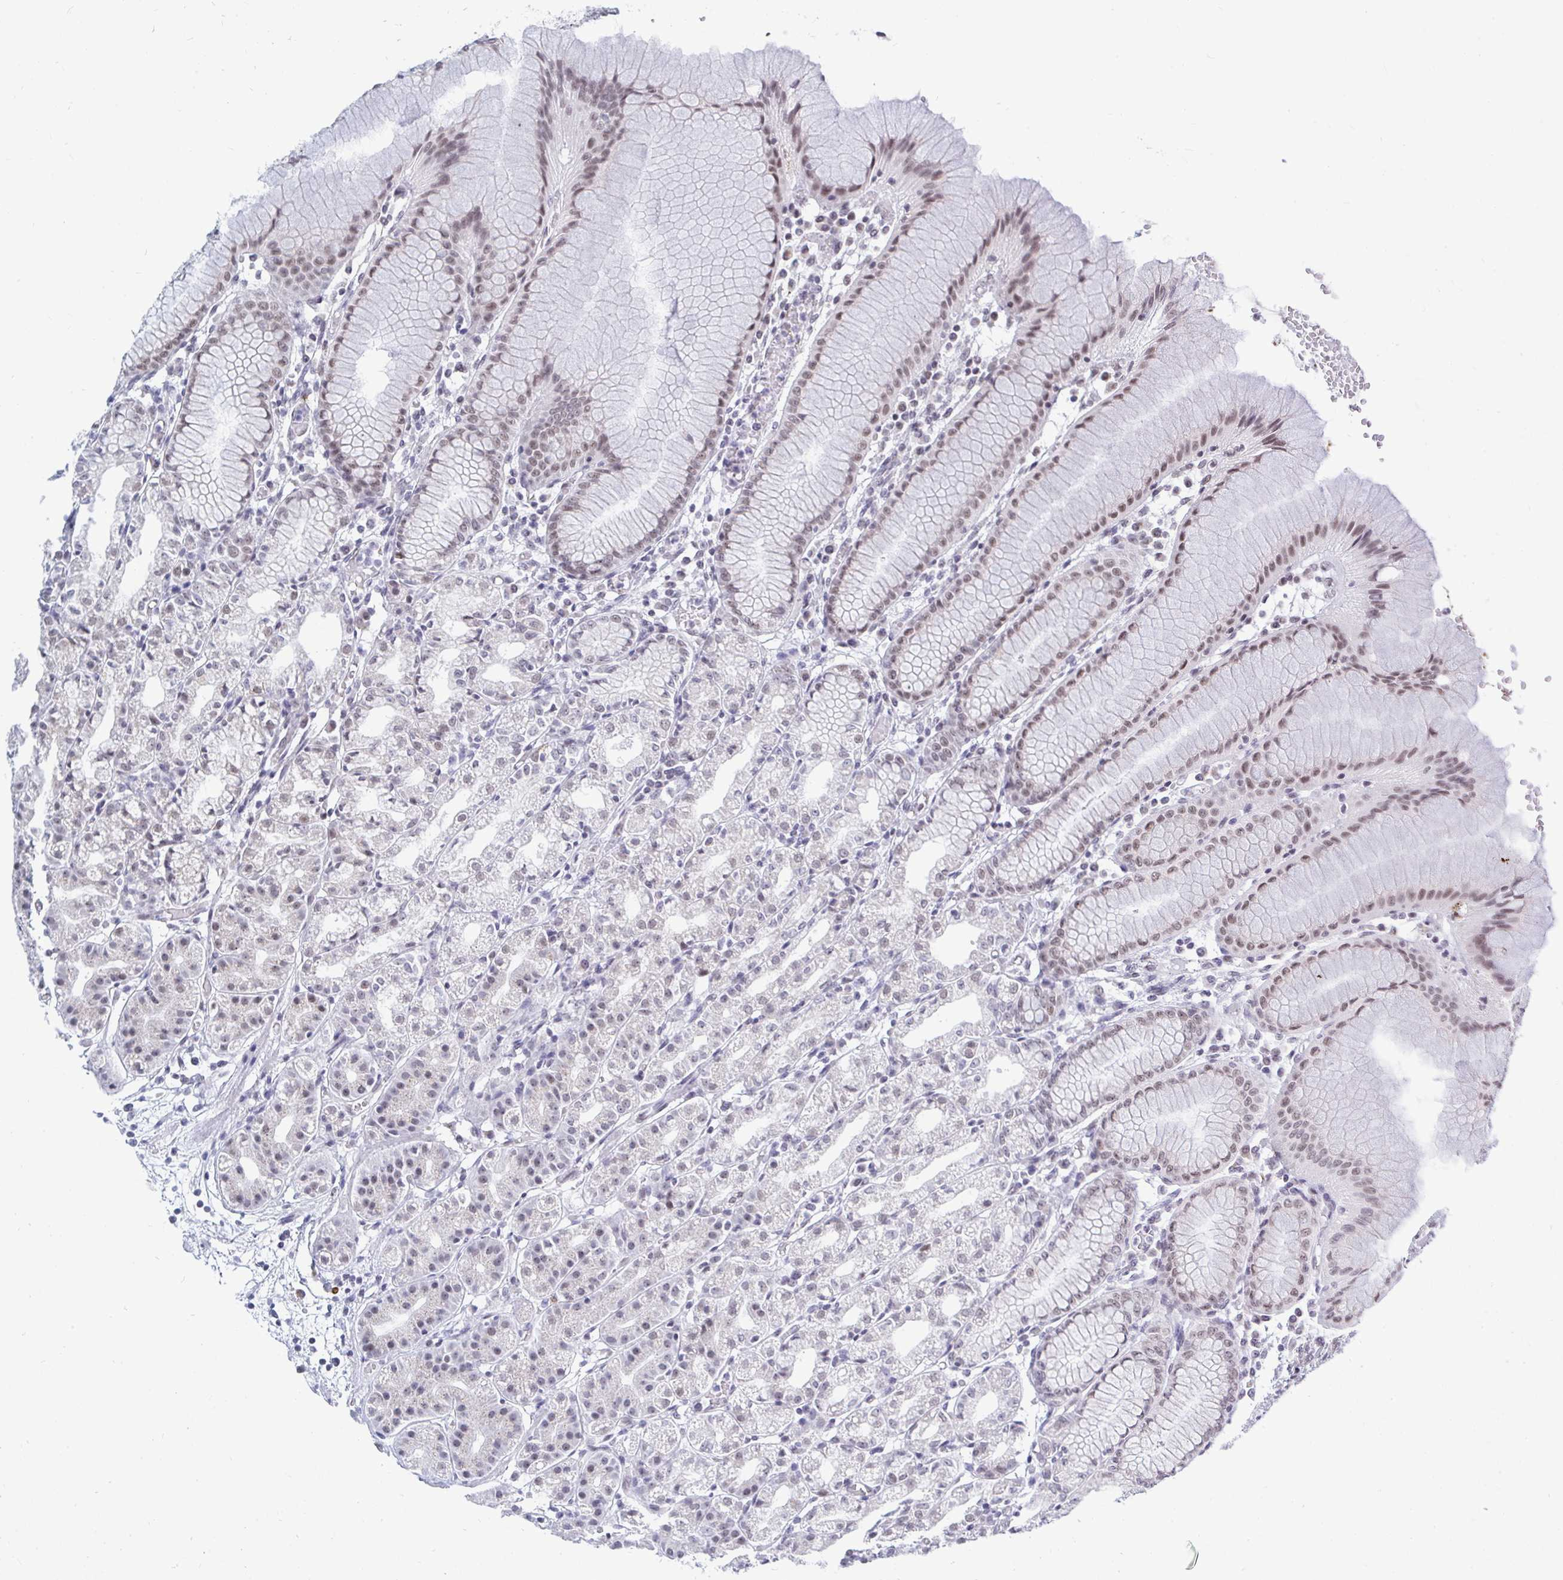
{"staining": {"intensity": "weak", "quantity": "25%-75%", "location": "nuclear"}, "tissue": "stomach", "cell_type": "Glandular cells", "image_type": "normal", "snomed": [{"axis": "morphology", "description": "Normal tissue, NOS"}, {"axis": "topography", "description": "Stomach"}], "caption": "Immunohistochemistry image of benign stomach stained for a protein (brown), which reveals low levels of weak nuclear positivity in approximately 25%-75% of glandular cells.", "gene": "TRIP12", "patient": {"sex": "female", "age": 57}}